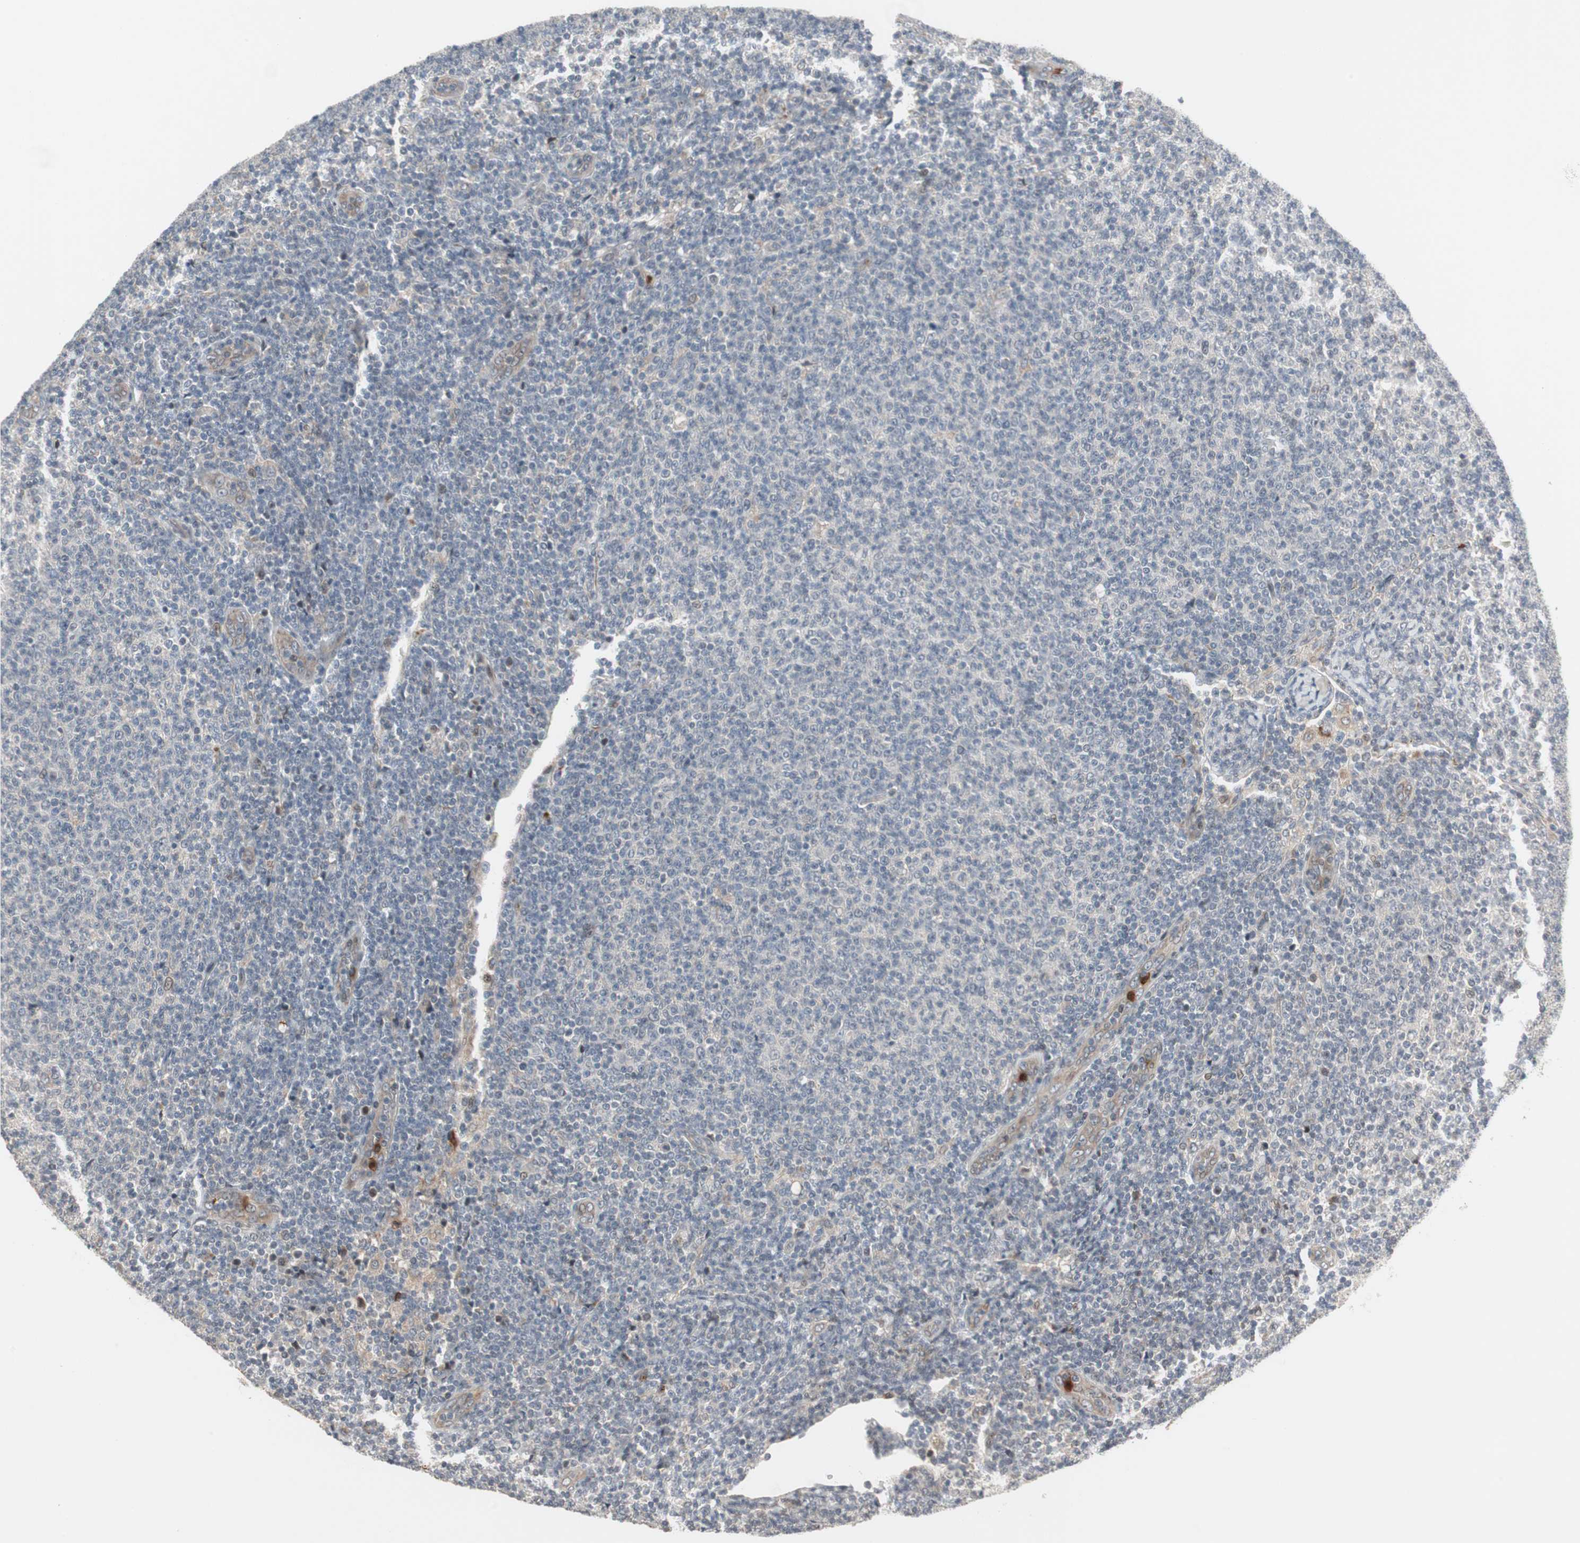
{"staining": {"intensity": "negative", "quantity": "none", "location": "none"}, "tissue": "lymphoma", "cell_type": "Tumor cells", "image_type": "cancer", "snomed": [{"axis": "morphology", "description": "Malignant lymphoma, non-Hodgkin's type, Low grade"}, {"axis": "topography", "description": "Lymph node"}], "caption": "This image is of malignant lymphoma, non-Hodgkin's type (low-grade) stained with IHC to label a protein in brown with the nuclei are counter-stained blue. There is no positivity in tumor cells.", "gene": "SNX4", "patient": {"sex": "male", "age": 66}}